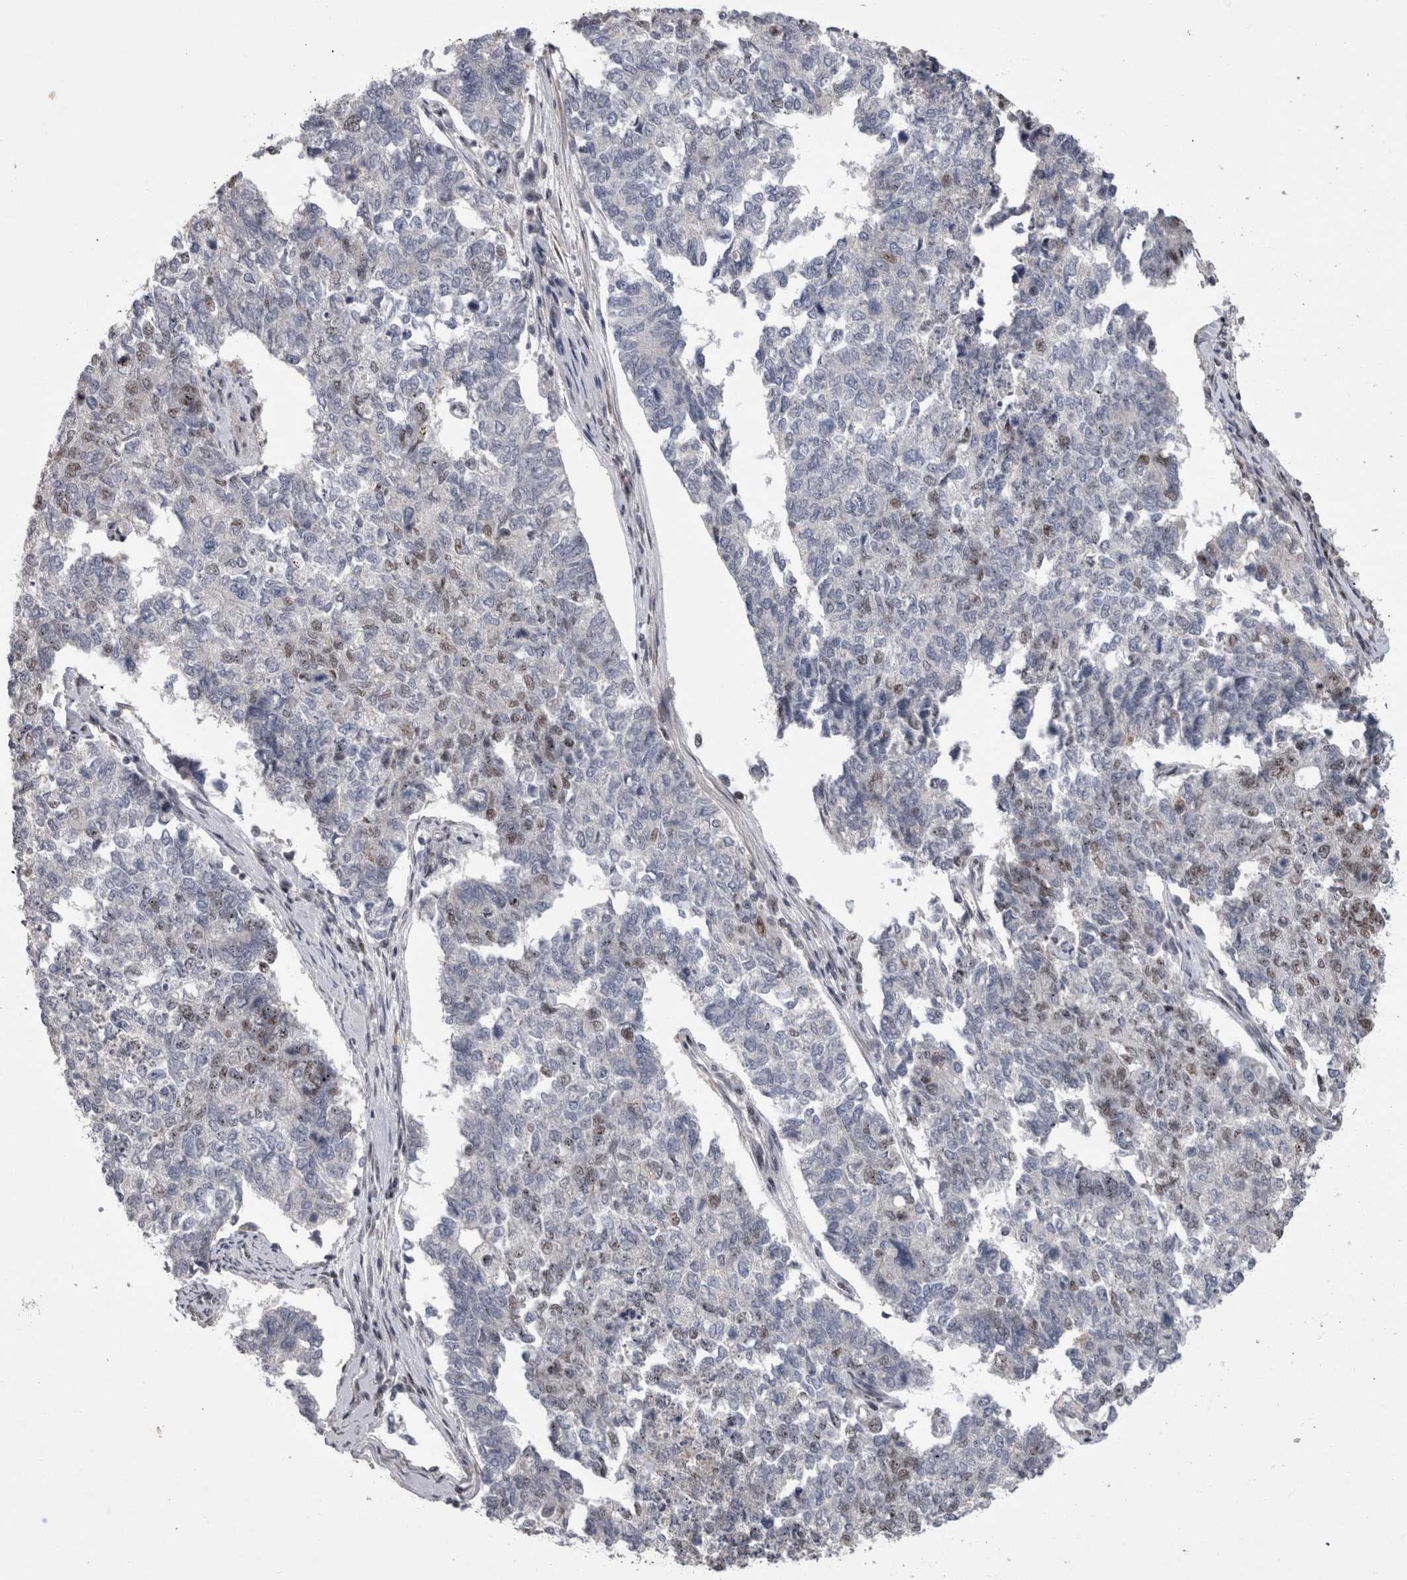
{"staining": {"intensity": "moderate", "quantity": "<25%", "location": "nuclear"}, "tissue": "cervical cancer", "cell_type": "Tumor cells", "image_type": "cancer", "snomed": [{"axis": "morphology", "description": "Squamous cell carcinoma, NOS"}, {"axis": "topography", "description": "Cervix"}], "caption": "Immunohistochemistry of cervical cancer (squamous cell carcinoma) demonstrates low levels of moderate nuclear positivity in approximately <25% of tumor cells.", "gene": "IFI44", "patient": {"sex": "female", "age": 63}}